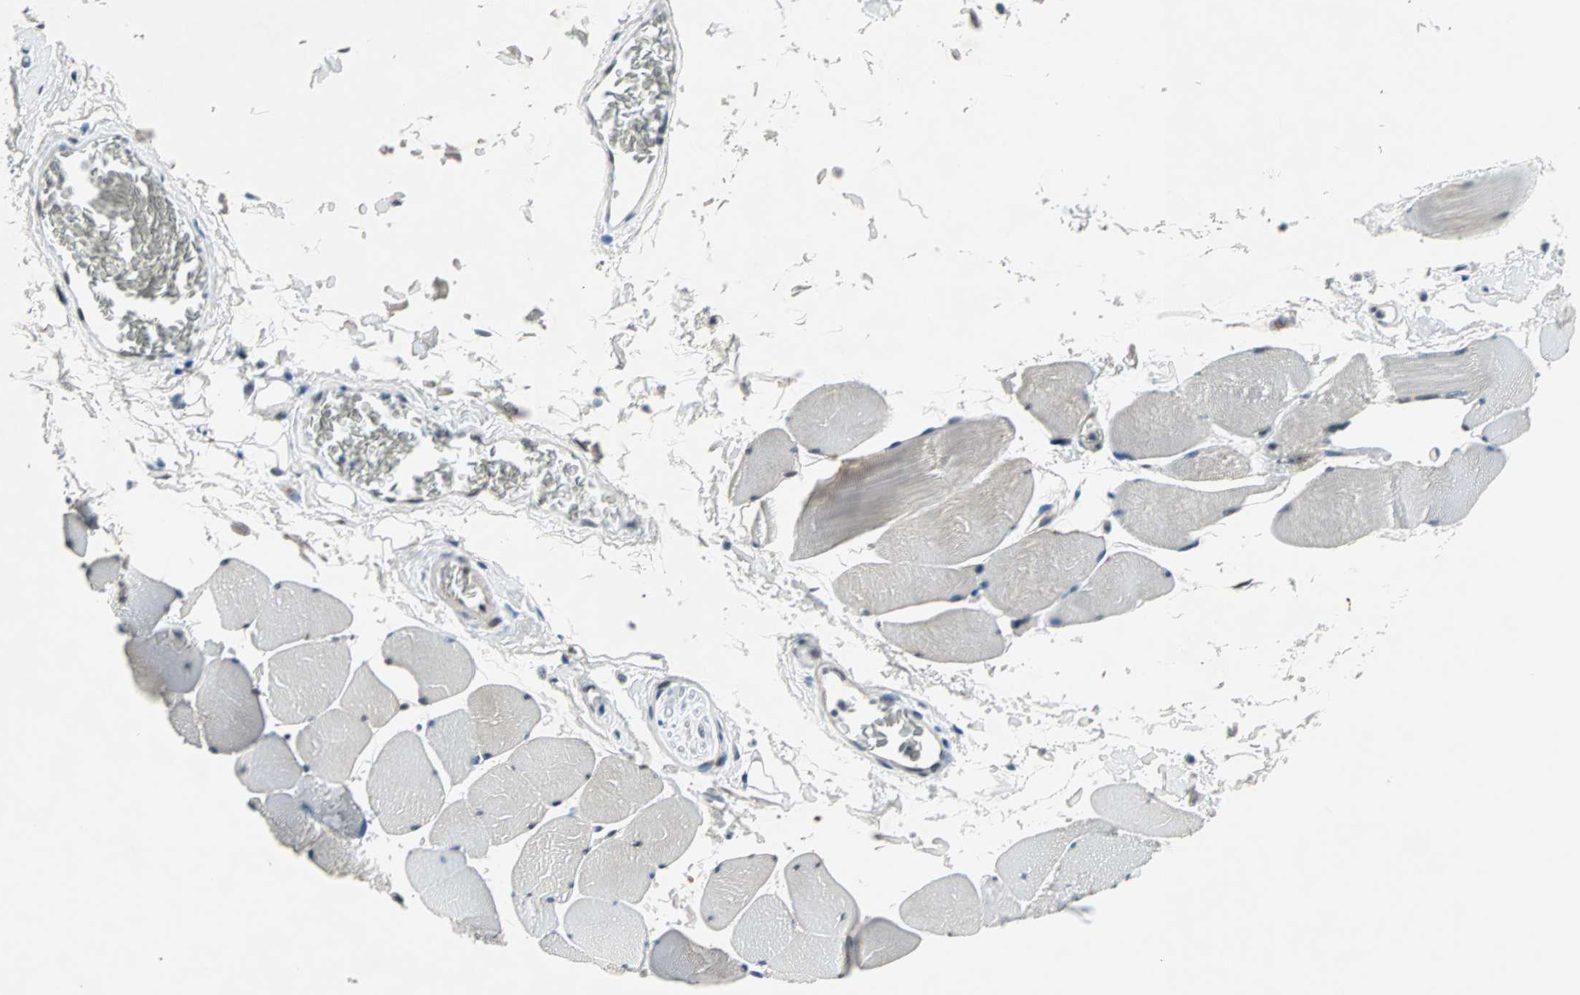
{"staining": {"intensity": "weak", "quantity": "25%-75%", "location": "cytoplasmic/membranous"}, "tissue": "skeletal muscle", "cell_type": "Myocytes", "image_type": "normal", "snomed": [{"axis": "morphology", "description": "Normal tissue, NOS"}, {"axis": "topography", "description": "Skeletal muscle"}], "caption": "IHC micrograph of benign human skeletal muscle stained for a protein (brown), which displays low levels of weak cytoplasmic/membranous positivity in about 25%-75% of myocytes.", "gene": "WWTR1", "patient": {"sex": "male", "age": 62}}